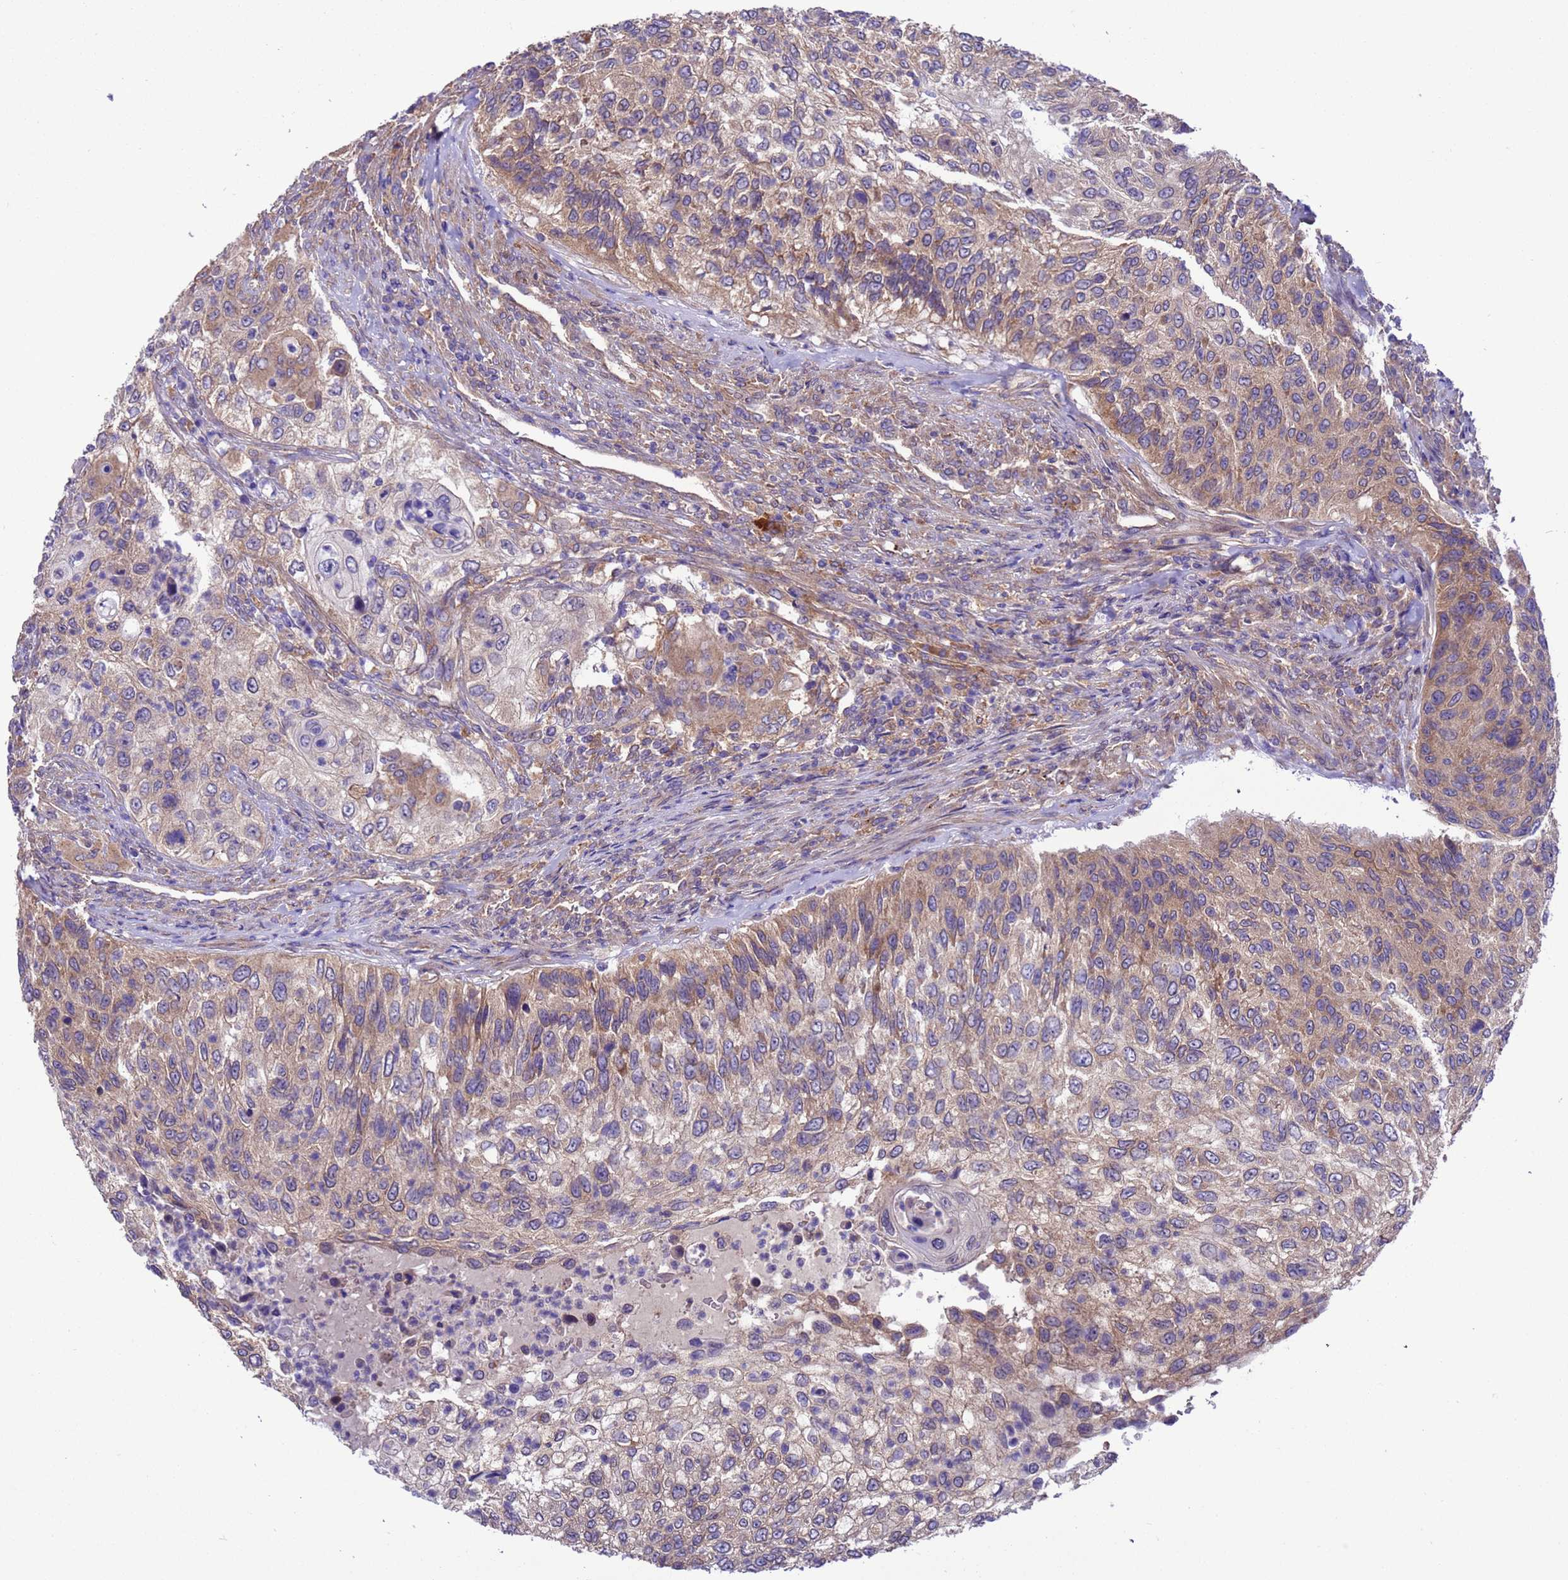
{"staining": {"intensity": "weak", "quantity": ">75%", "location": "cytoplasmic/membranous"}, "tissue": "urothelial cancer", "cell_type": "Tumor cells", "image_type": "cancer", "snomed": [{"axis": "morphology", "description": "Urothelial carcinoma, High grade"}, {"axis": "topography", "description": "Urinary bladder"}], "caption": "DAB immunohistochemical staining of human urothelial cancer reveals weak cytoplasmic/membranous protein staining in about >75% of tumor cells.", "gene": "ARHGAP12", "patient": {"sex": "female", "age": 60}}